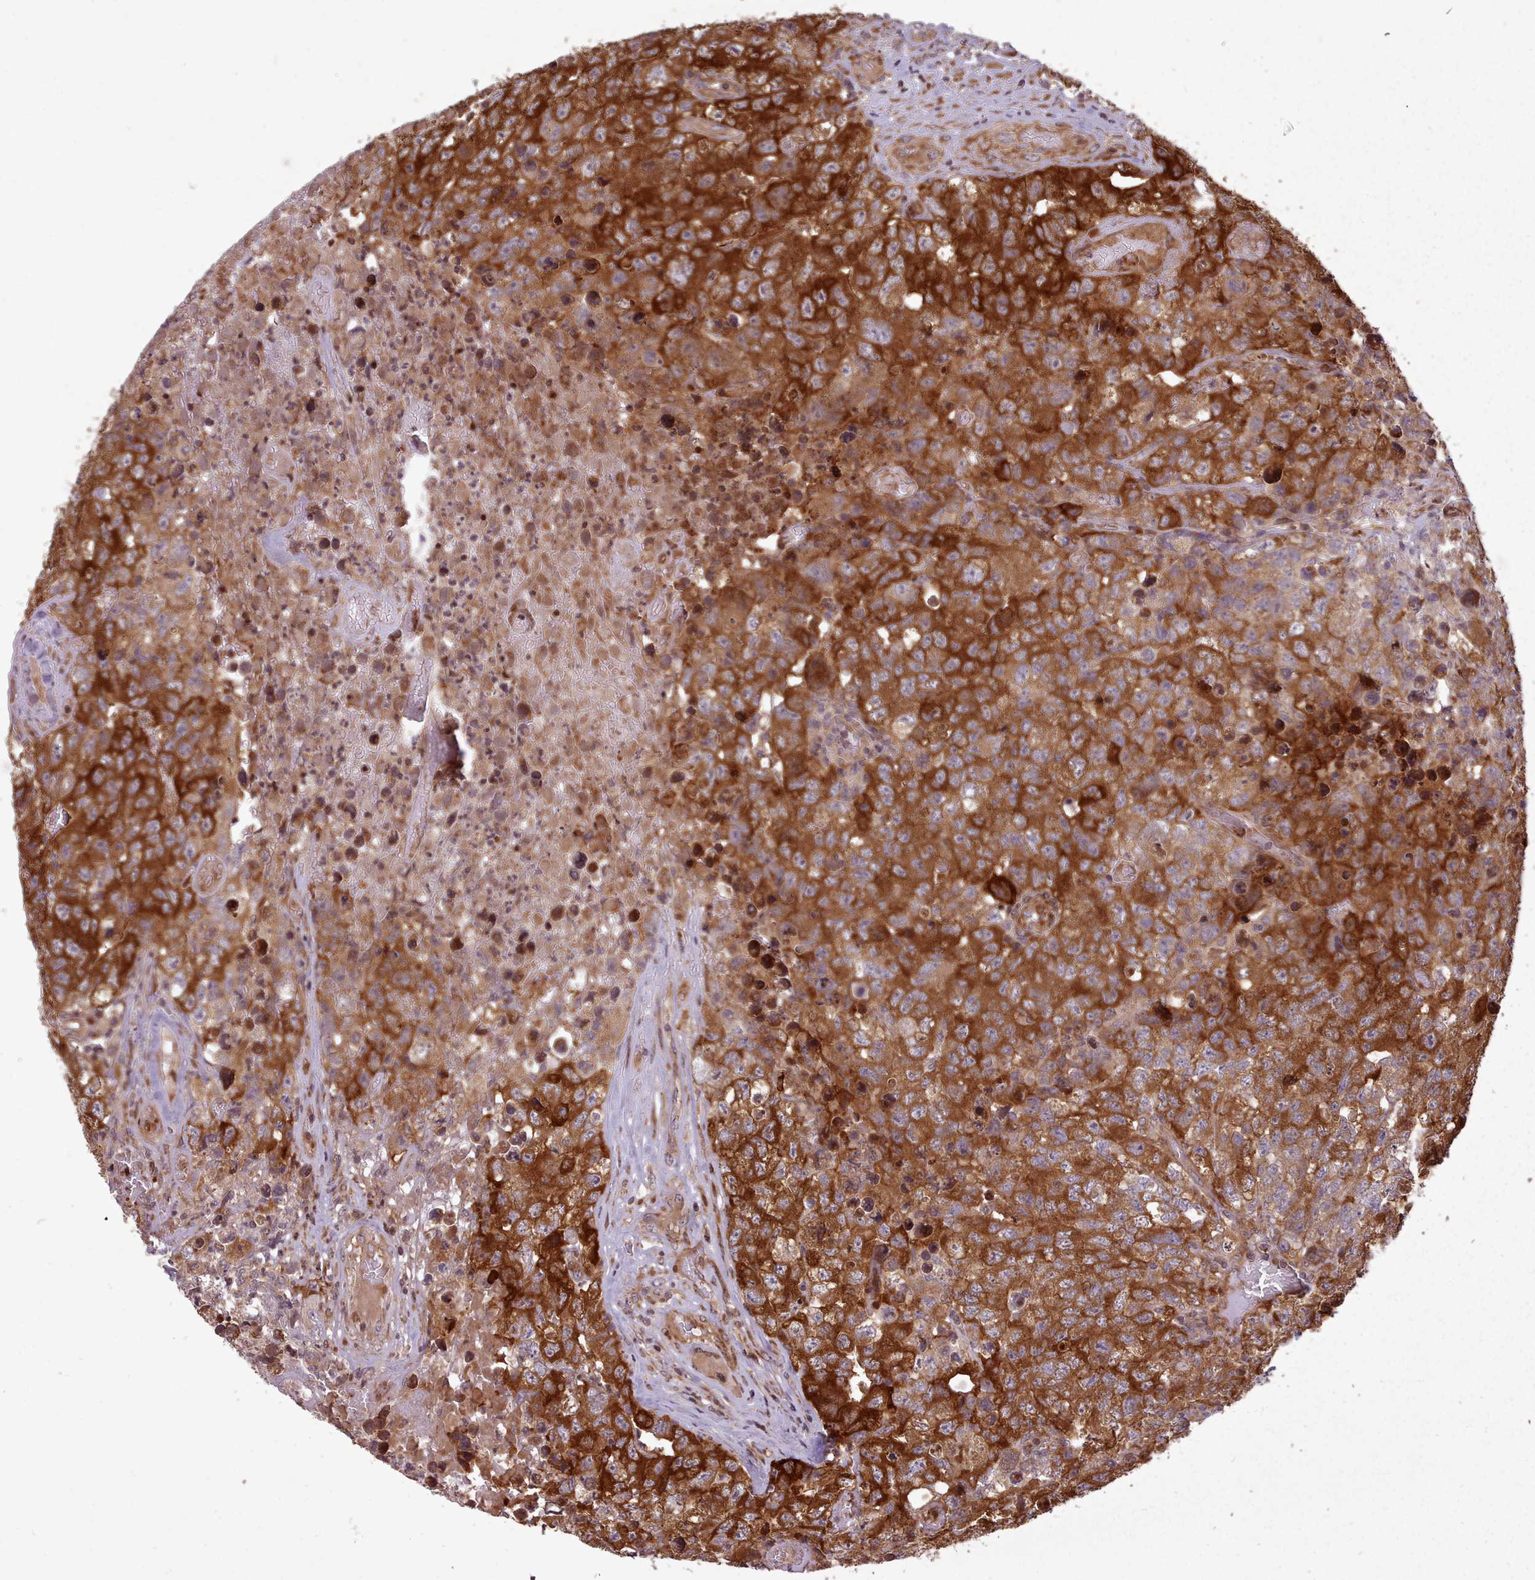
{"staining": {"intensity": "strong", "quantity": ">75%", "location": "cytoplasmic/membranous"}, "tissue": "testis cancer", "cell_type": "Tumor cells", "image_type": "cancer", "snomed": [{"axis": "morphology", "description": "Carcinoma, Embryonal, NOS"}, {"axis": "topography", "description": "Testis"}], "caption": "Immunohistochemical staining of testis embryonal carcinoma reveals high levels of strong cytoplasmic/membranous protein staining in about >75% of tumor cells.", "gene": "NLRP7", "patient": {"sex": "male", "age": 31}}